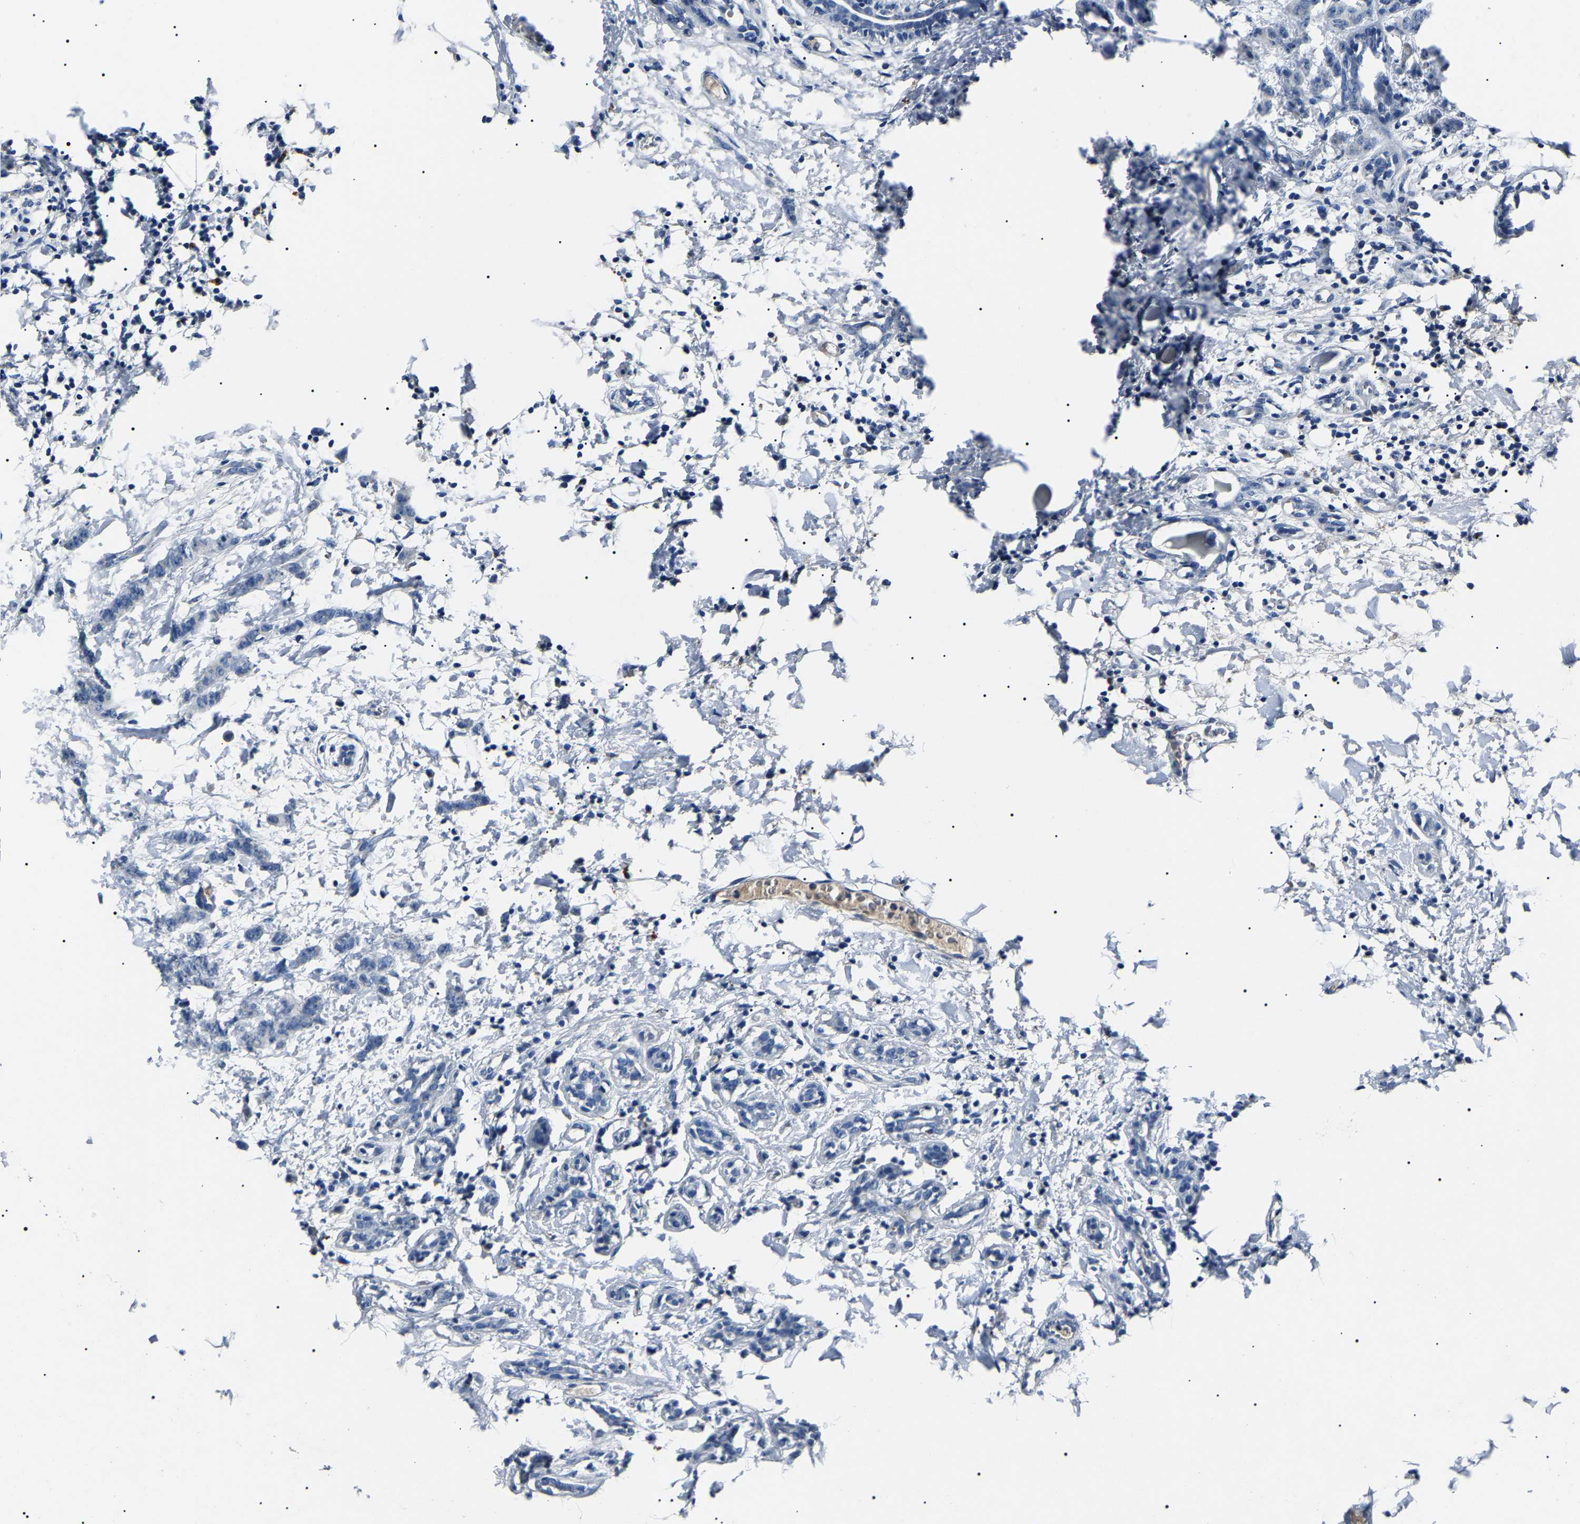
{"staining": {"intensity": "negative", "quantity": "none", "location": "none"}, "tissue": "breast cancer", "cell_type": "Tumor cells", "image_type": "cancer", "snomed": [{"axis": "morphology", "description": "Normal tissue, NOS"}, {"axis": "morphology", "description": "Duct carcinoma"}, {"axis": "topography", "description": "Breast"}], "caption": "This is a photomicrograph of immunohistochemistry (IHC) staining of breast invasive ductal carcinoma, which shows no staining in tumor cells.", "gene": "KLK15", "patient": {"sex": "female", "age": 40}}